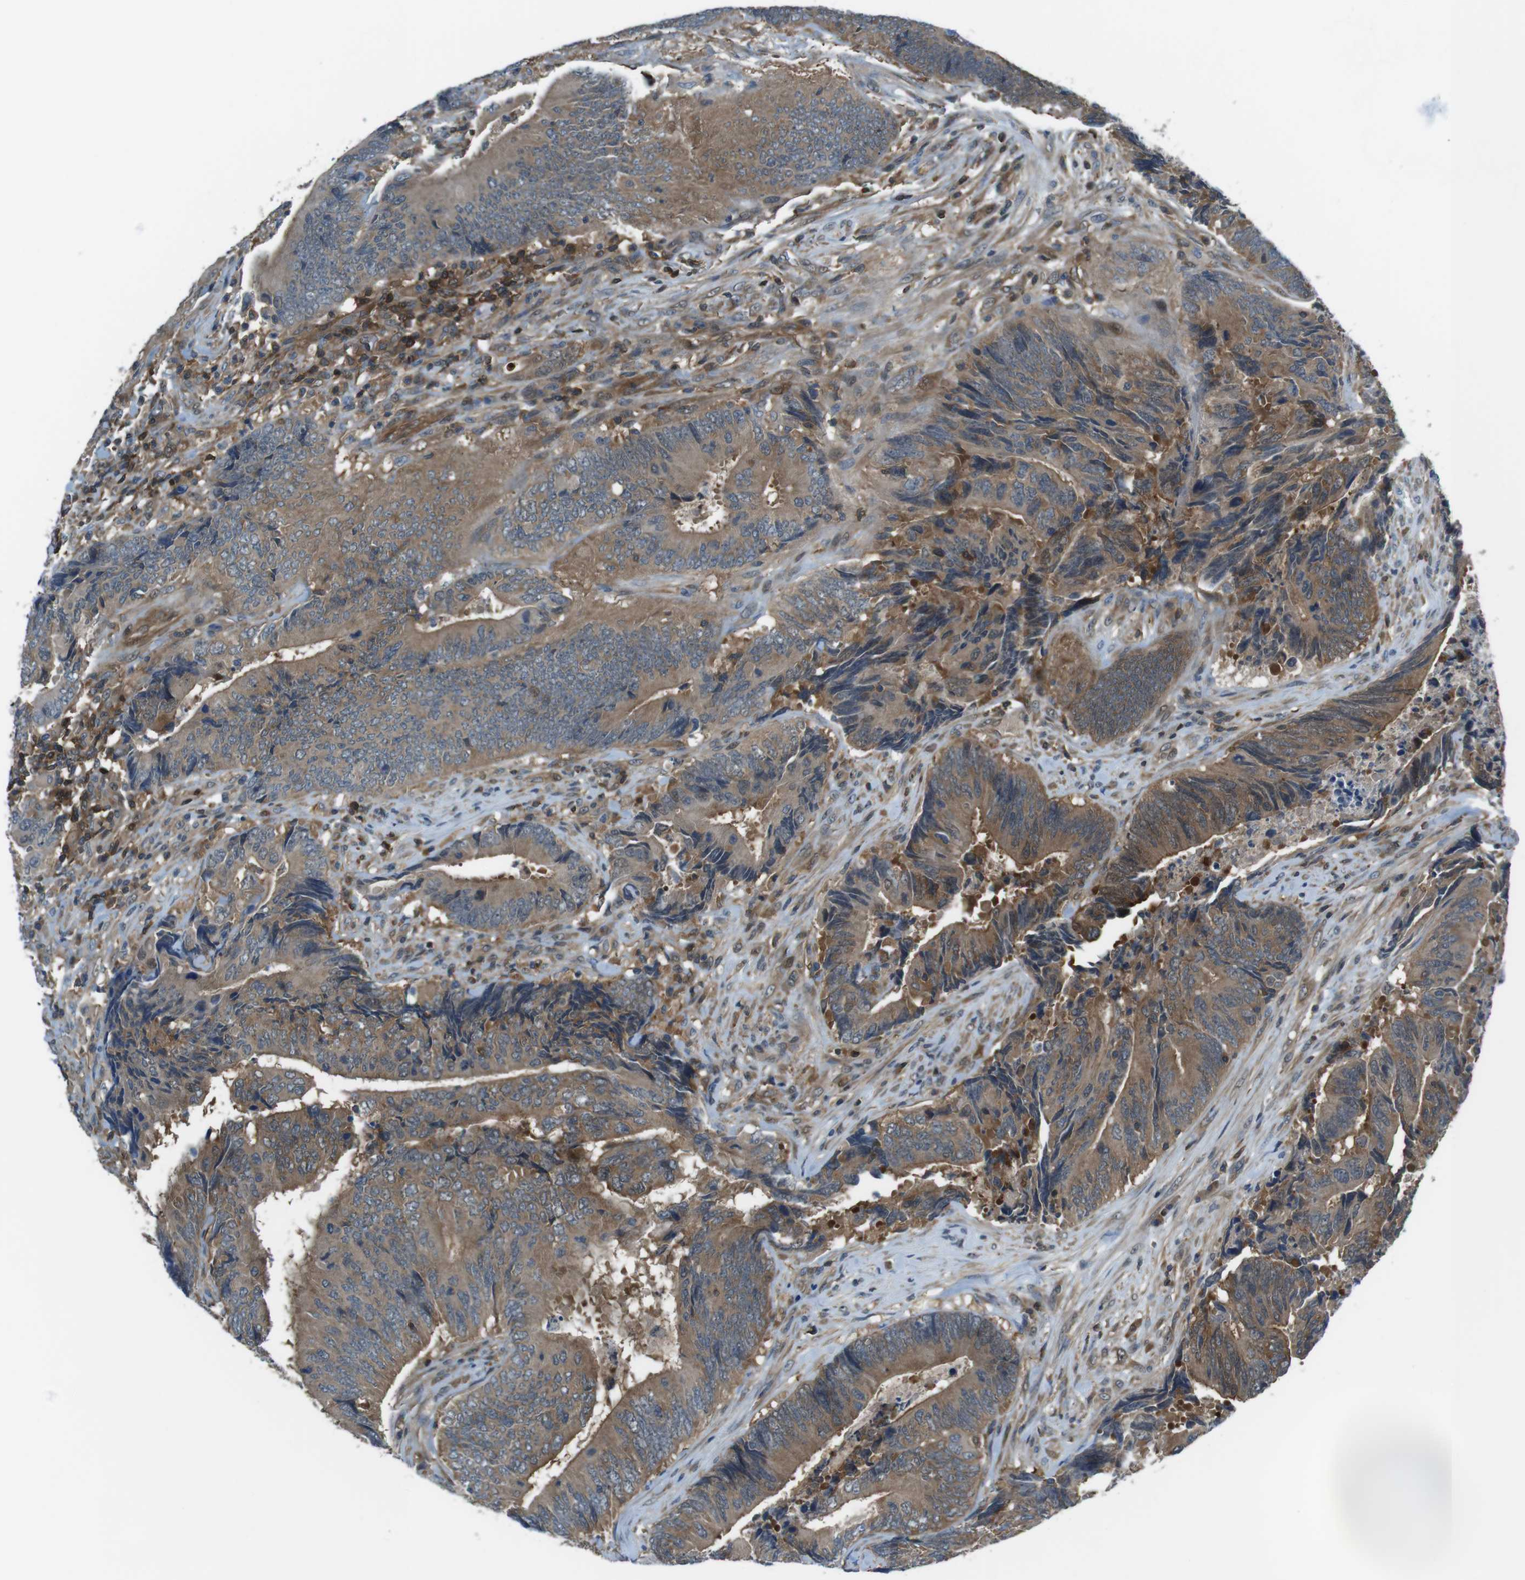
{"staining": {"intensity": "moderate", "quantity": ">75%", "location": "cytoplasmic/membranous"}, "tissue": "colorectal cancer", "cell_type": "Tumor cells", "image_type": "cancer", "snomed": [{"axis": "morphology", "description": "Normal tissue, NOS"}, {"axis": "morphology", "description": "Adenocarcinoma, NOS"}, {"axis": "topography", "description": "Colon"}], "caption": "Colorectal cancer stained for a protein exhibits moderate cytoplasmic/membranous positivity in tumor cells. The staining was performed using DAB (3,3'-diaminobenzidine) to visualize the protein expression in brown, while the nuclei were stained in blue with hematoxylin (Magnification: 20x).", "gene": "TES", "patient": {"sex": "male", "age": 56}}